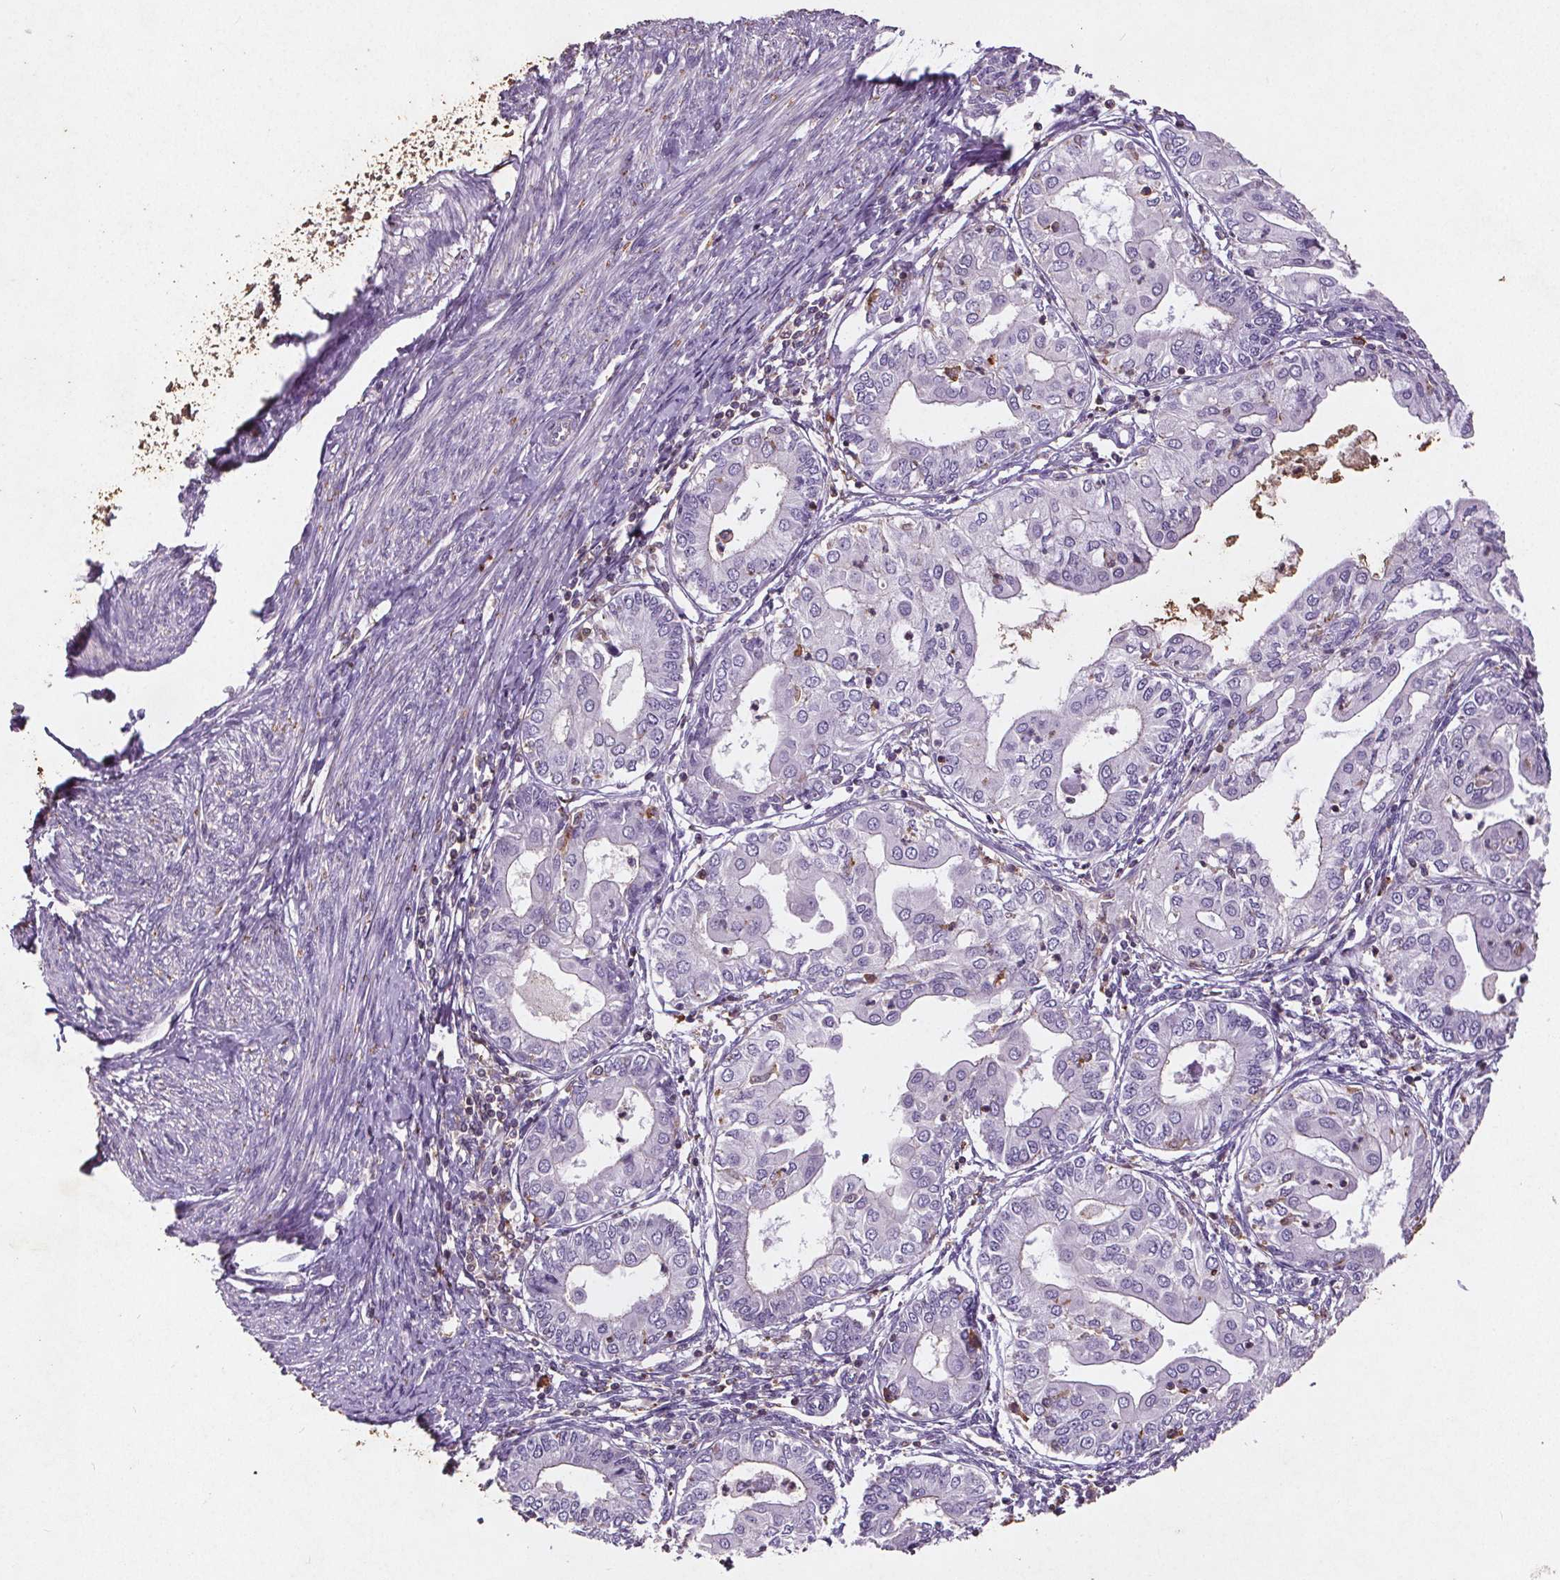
{"staining": {"intensity": "negative", "quantity": "none", "location": "none"}, "tissue": "endometrial cancer", "cell_type": "Tumor cells", "image_type": "cancer", "snomed": [{"axis": "morphology", "description": "Adenocarcinoma, NOS"}, {"axis": "topography", "description": "Endometrium"}], "caption": "IHC of human endometrial cancer exhibits no positivity in tumor cells.", "gene": "C19orf84", "patient": {"sex": "female", "age": 68}}